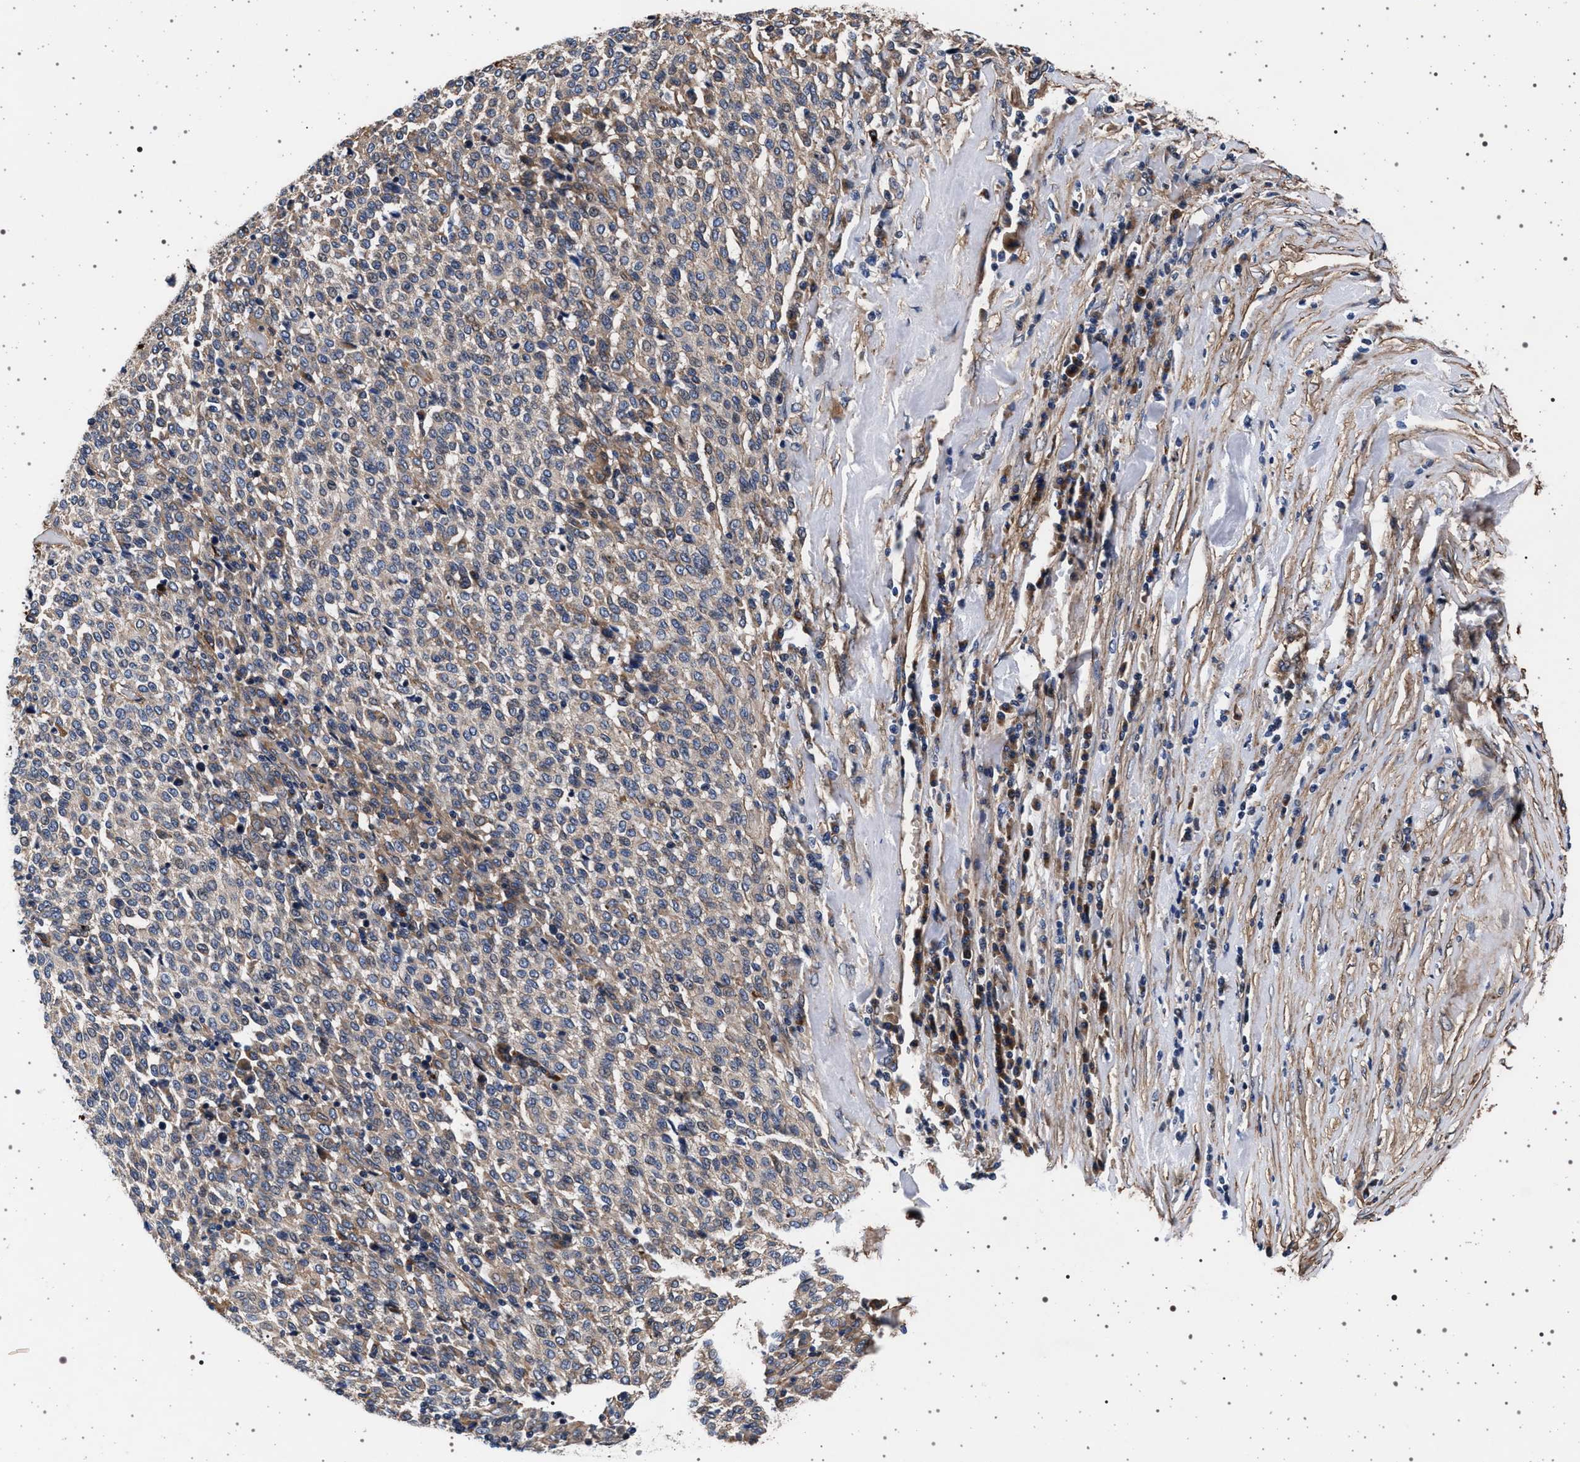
{"staining": {"intensity": "weak", "quantity": "25%-75%", "location": "cytoplasmic/membranous"}, "tissue": "melanoma", "cell_type": "Tumor cells", "image_type": "cancer", "snomed": [{"axis": "morphology", "description": "Malignant melanoma, Metastatic site"}, {"axis": "topography", "description": "Pancreas"}], "caption": "Weak cytoplasmic/membranous staining is present in approximately 25%-75% of tumor cells in melanoma.", "gene": "KCNK6", "patient": {"sex": "female", "age": 30}}